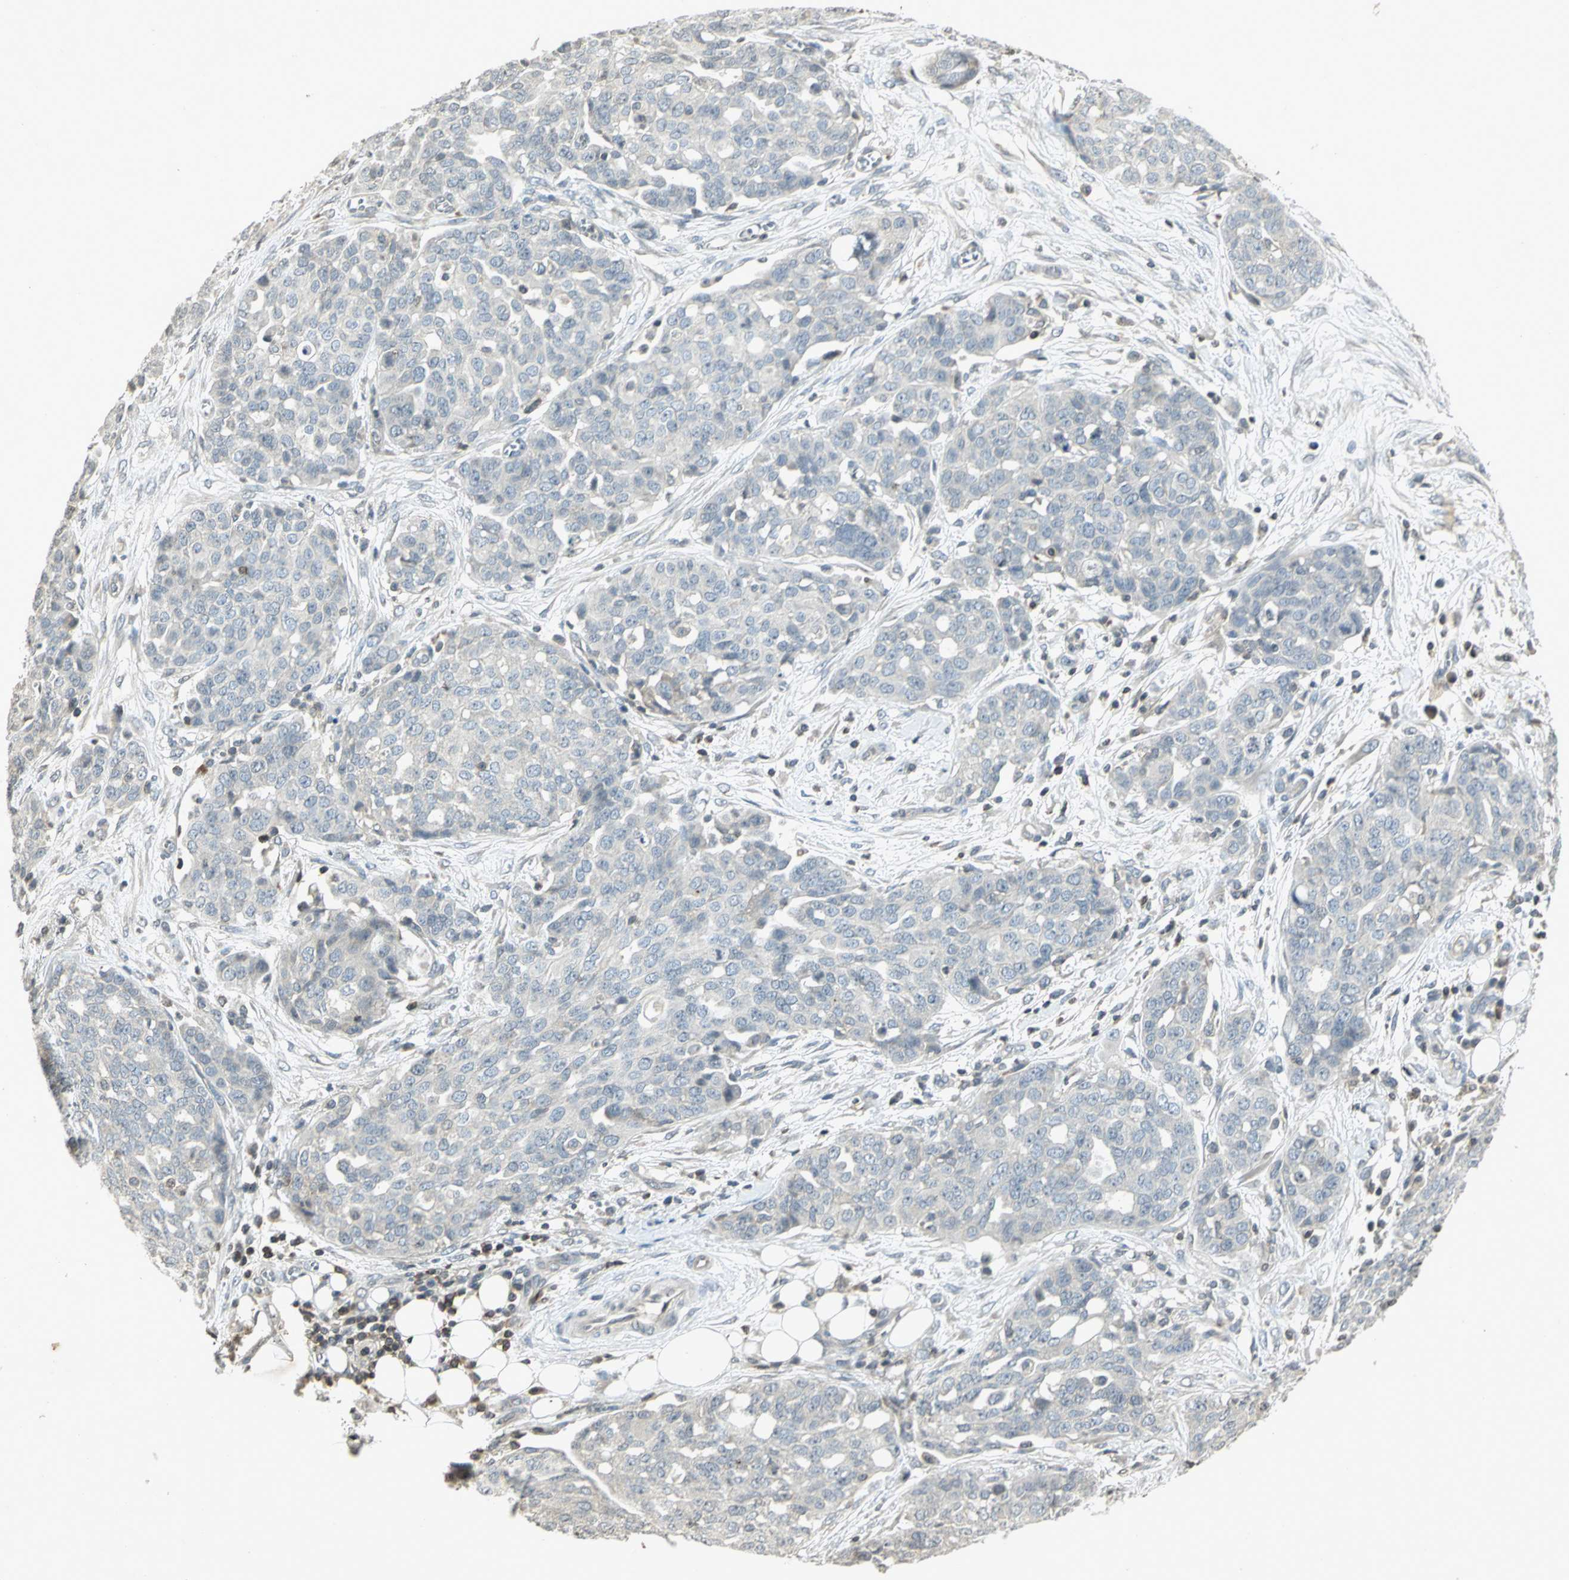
{"staining": {"intensity": "negative", "quantity": "none", "location": "none"}, "tissue": "ovarian cancer", "cell_type": "Tumor cells", "image_type": "cancer", "snomed": [{"axis": "morphology", "description": "Cystadenocarcinoma, serous, NOS"}, {"axis": "topography", "description": "Soft tissue"}, {"axis": "topography", "description": "Ovary"}], "caption": "This is an immunohistochemistry (IHC) photomicrograph of serous cystadenocarcinoma (ovarian). There is no expression in tumor cells.", "gene": "IL16", "patient": {"sex": "female", "age": 57}}